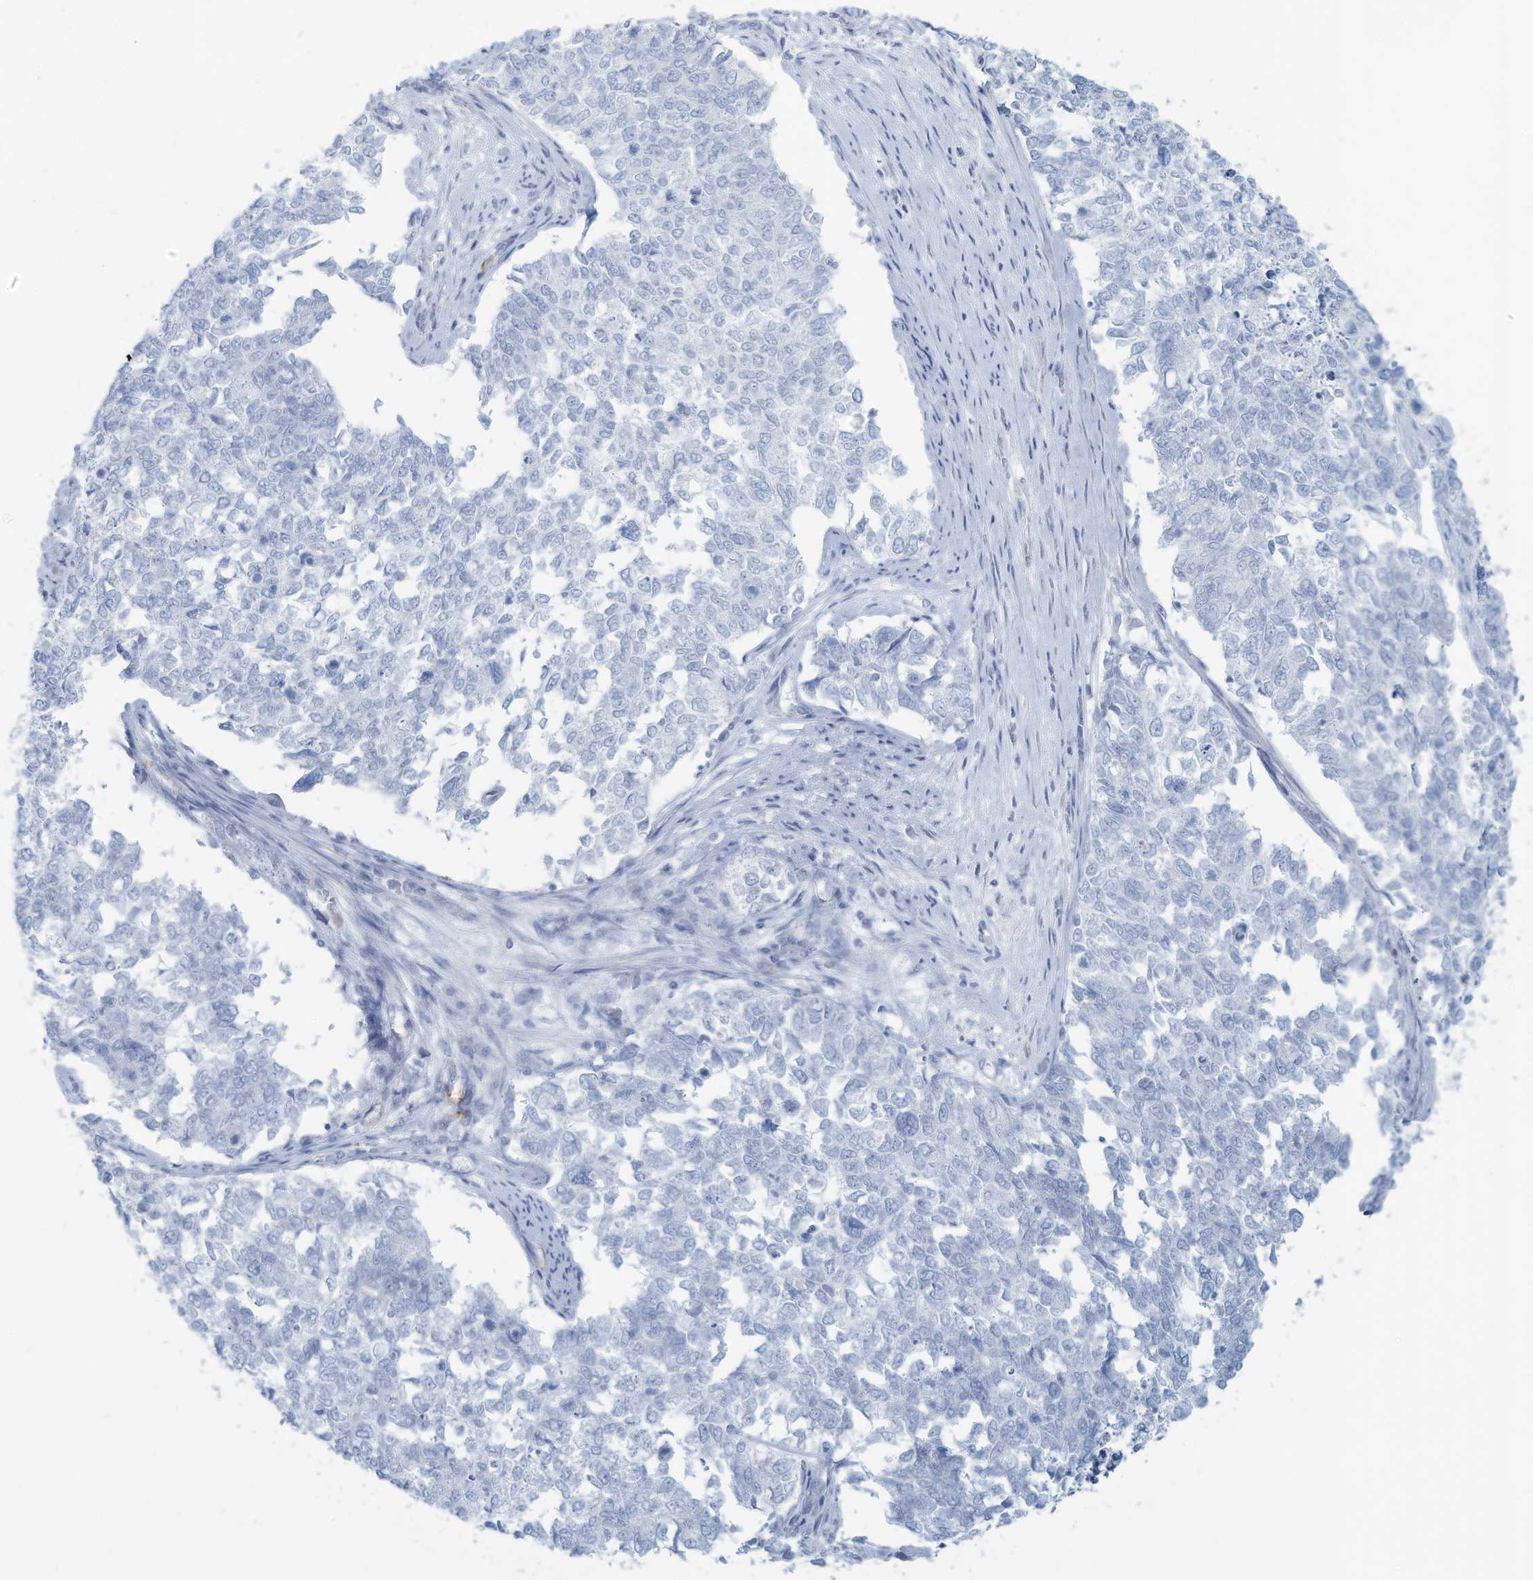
{"staining": {"intensity": "negative", "quantity": "none", "location": "none"}, "tissue": "cervical cancer", "cell_type": "Tumor cells", "image_type": "cancer", "snomed": [{"axis": "morphology", "description": "Squamous cell carcinoma, NOS"}, {"axis": "topography", "description": "Cervix"}], "caption": "Immunohistochemistry photomicrograph of squamous cell carcinoma (cervical) stained for a protein (brown), which exhibits no positivity in tumor cells.", "gene": "ERI2", "patient": {"sex": "female", "age": 63}}